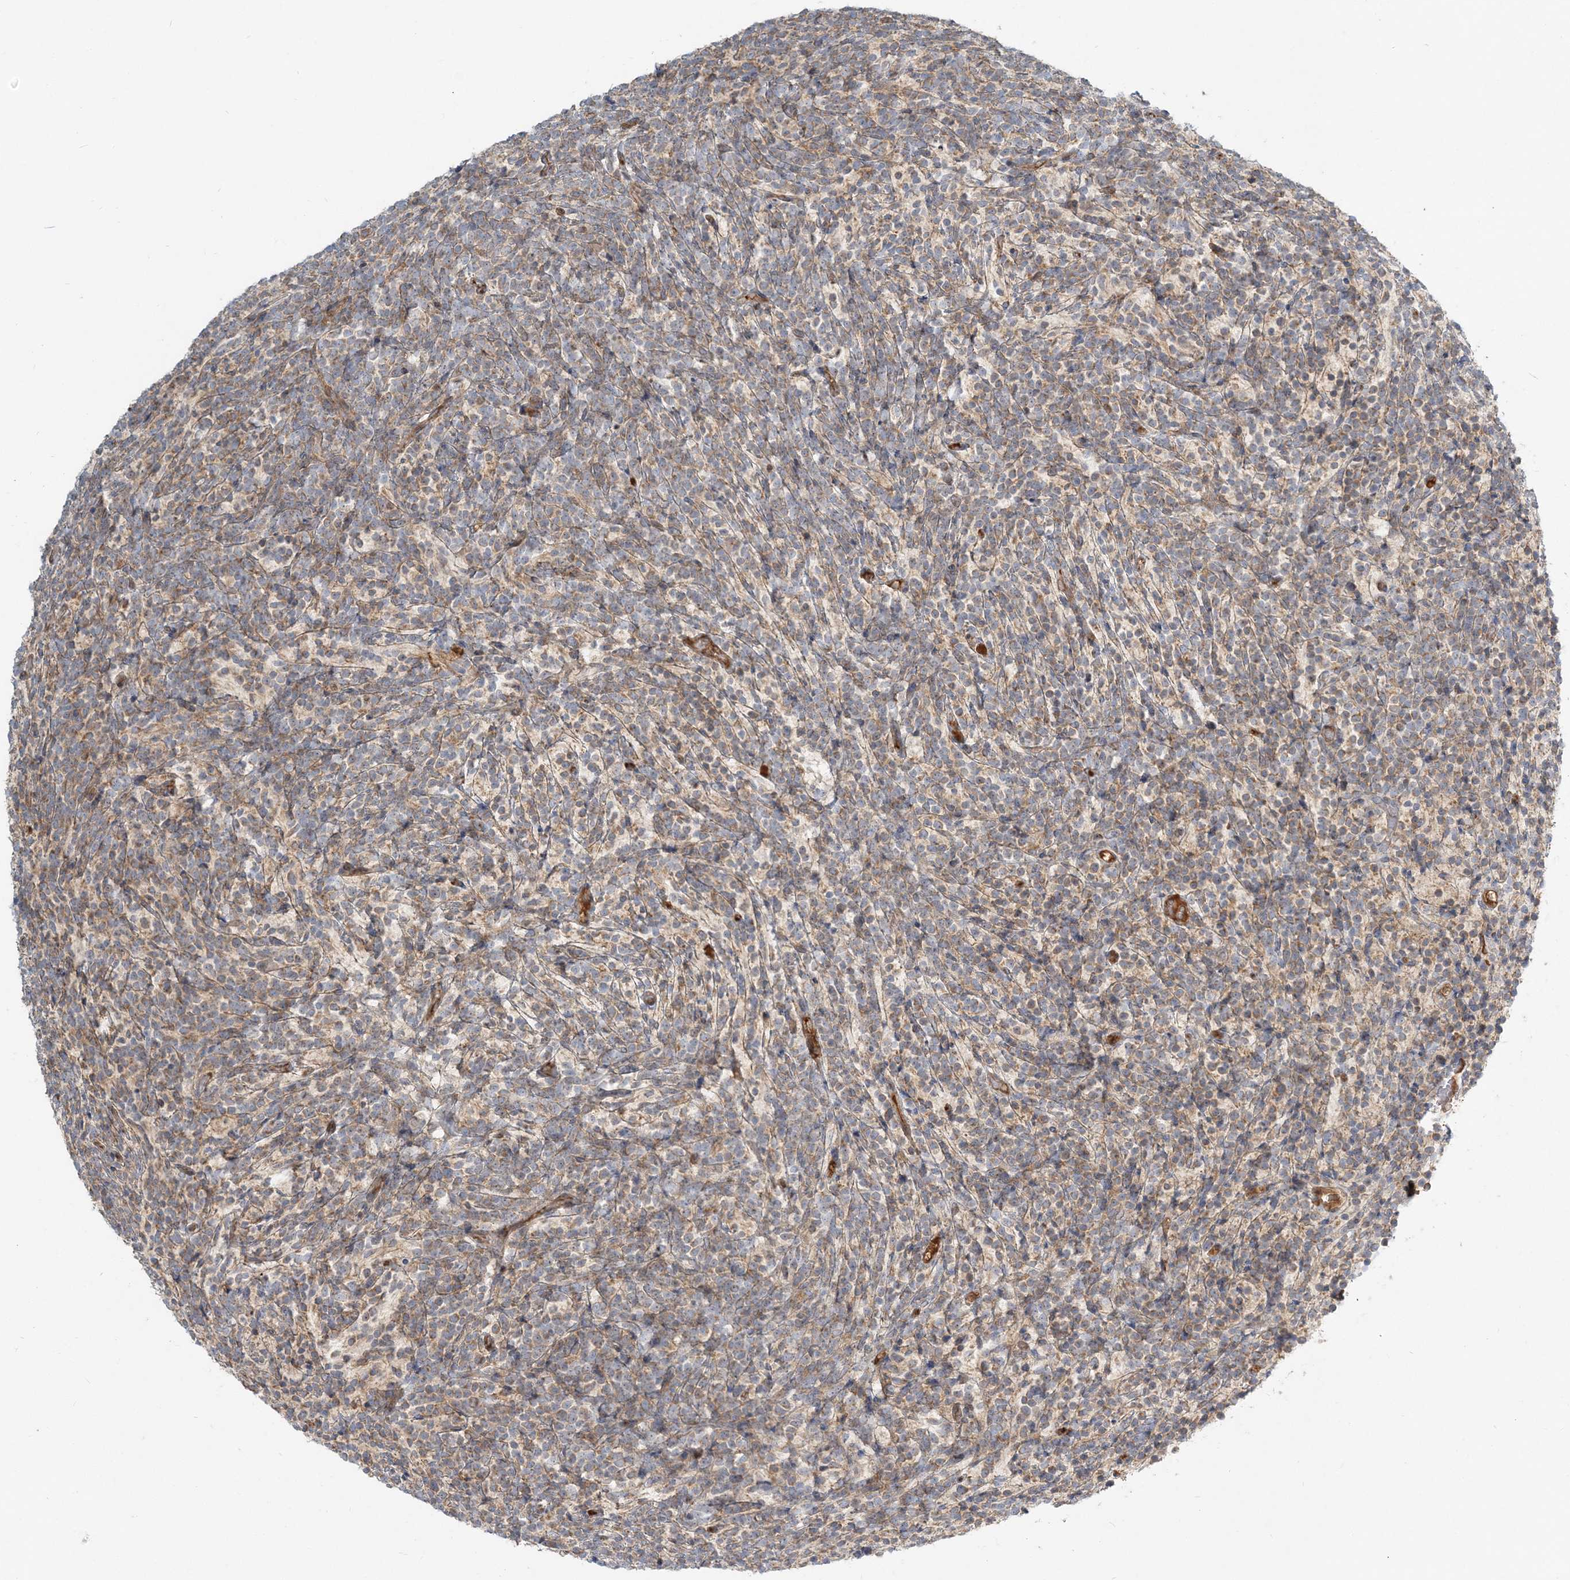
{"staining": {"intensity": "weak", "quantity": "25%-75%", "location": "cytoplasmic/membranous"}, "tissue": "glioma", "cell_type": "Tumor cells", "image_type": "cancer", "snomed": [{"axis": "morphology", "description": "Glioma, malignant, Low grade"}, {"axis": "topography", "description": "Brain"}], "caption": "Immunohistochemical staining of malignant glioma (low-grade) reveals low levels of weak cytoplasmic/membranous protein expression in about 25%-75% of tumor cells. (Brightfield microscopy of DAB IHC at high magnification).", "gene": "AP1AR", "patient": {"sex": "female", "age": 1}}